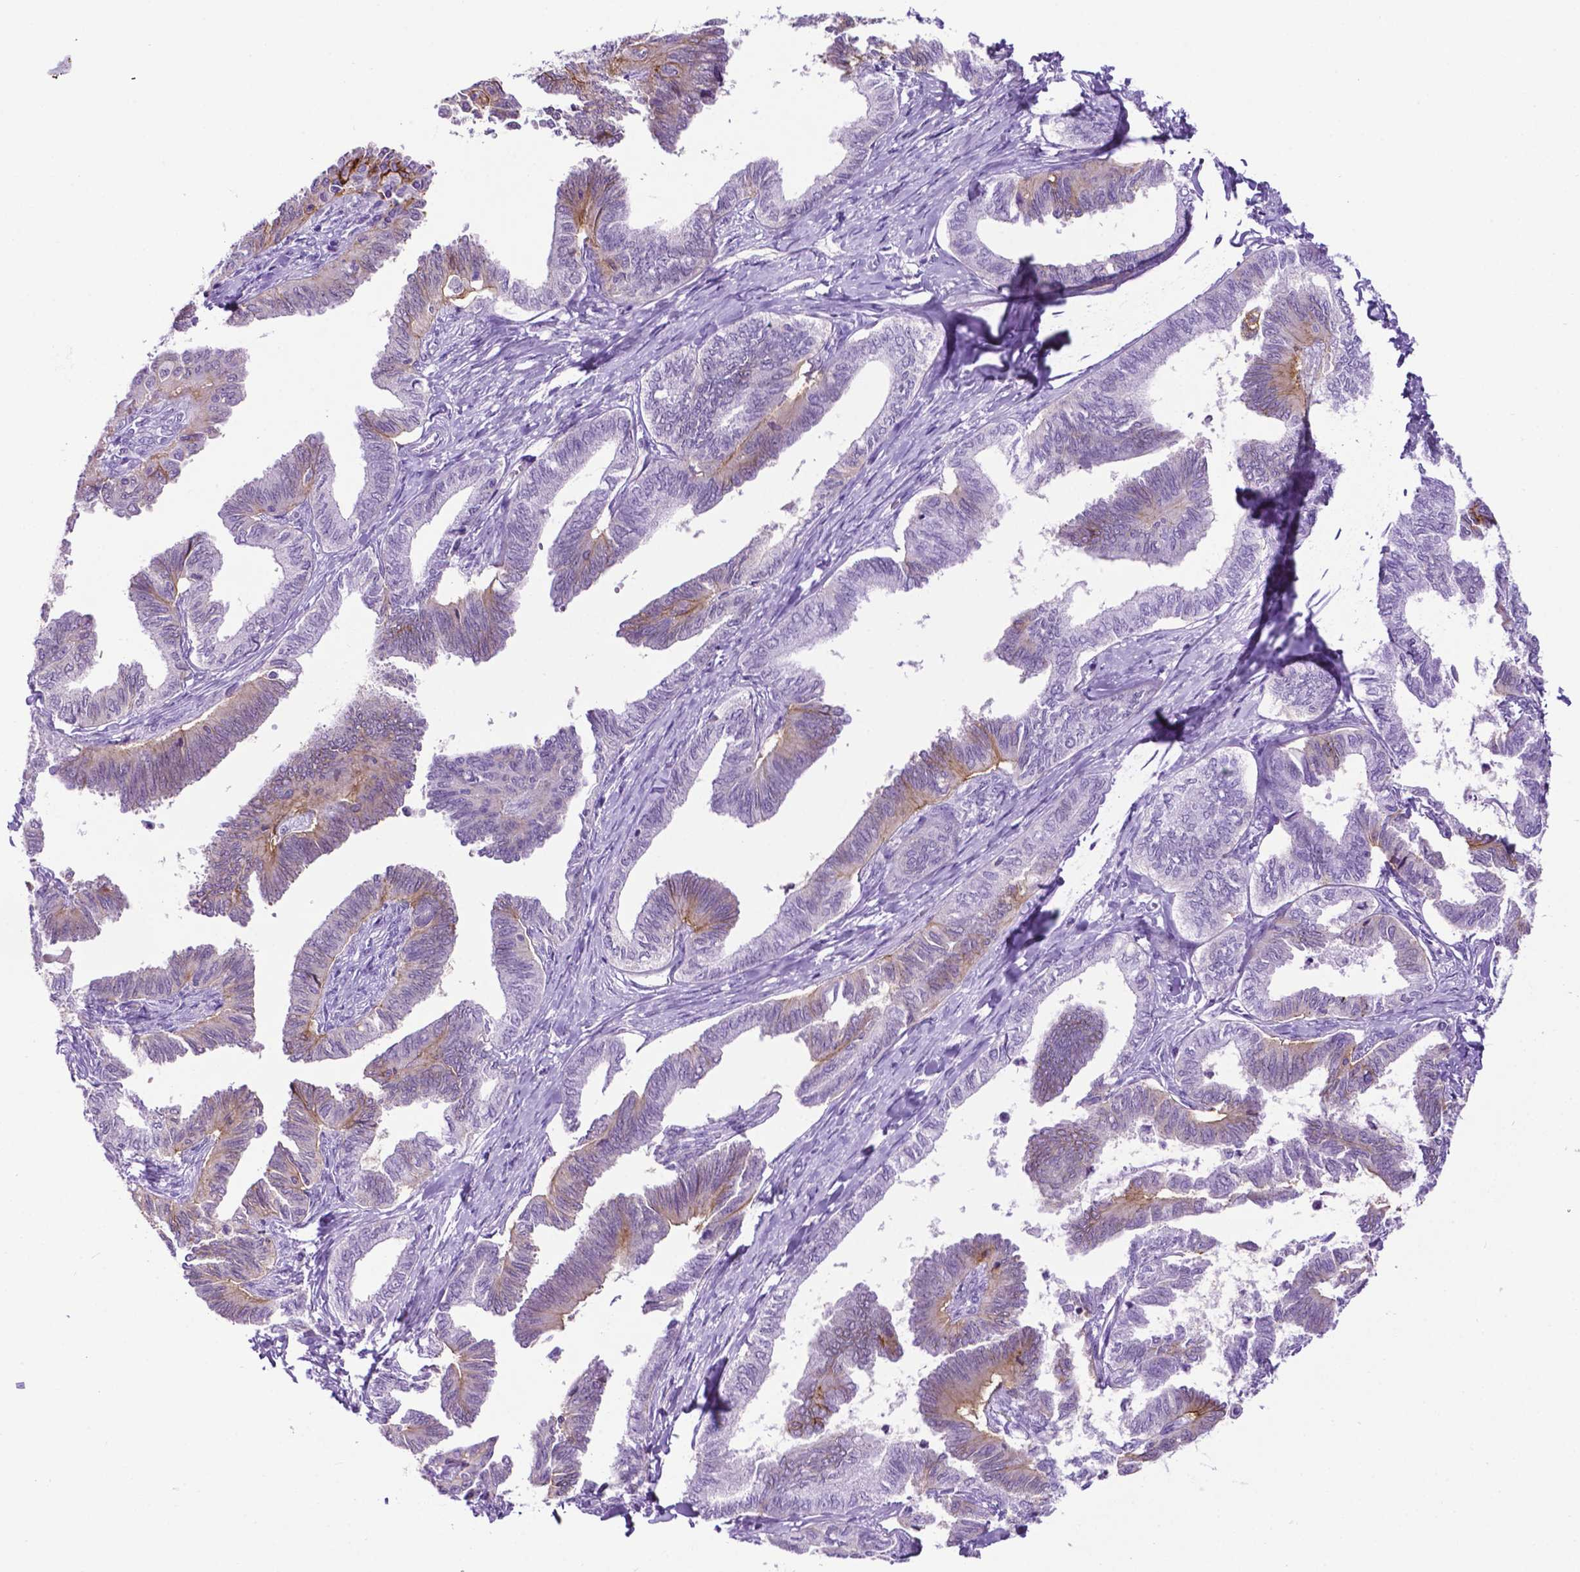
{"staining": {"intensity": "weak", "quantity": "<25%", "location": "cytoplasmic/membranous"}, "tissue": "ovarian cancer", "cell_type": "Tumor cells", "image_type": "cancer", "snomed": [{"axis": "morphology", "description": "Carcinoma, endometroid"}, {"axis": "topography", "description": "Ovary"}], "caption": "This is an IHC histopathology image of human ovarian cancer (endometroid carcinoma). There is no positivity in tumor cells.", "gene": "TACSTD2", "patient": {"sex": "female", "age": 70}}